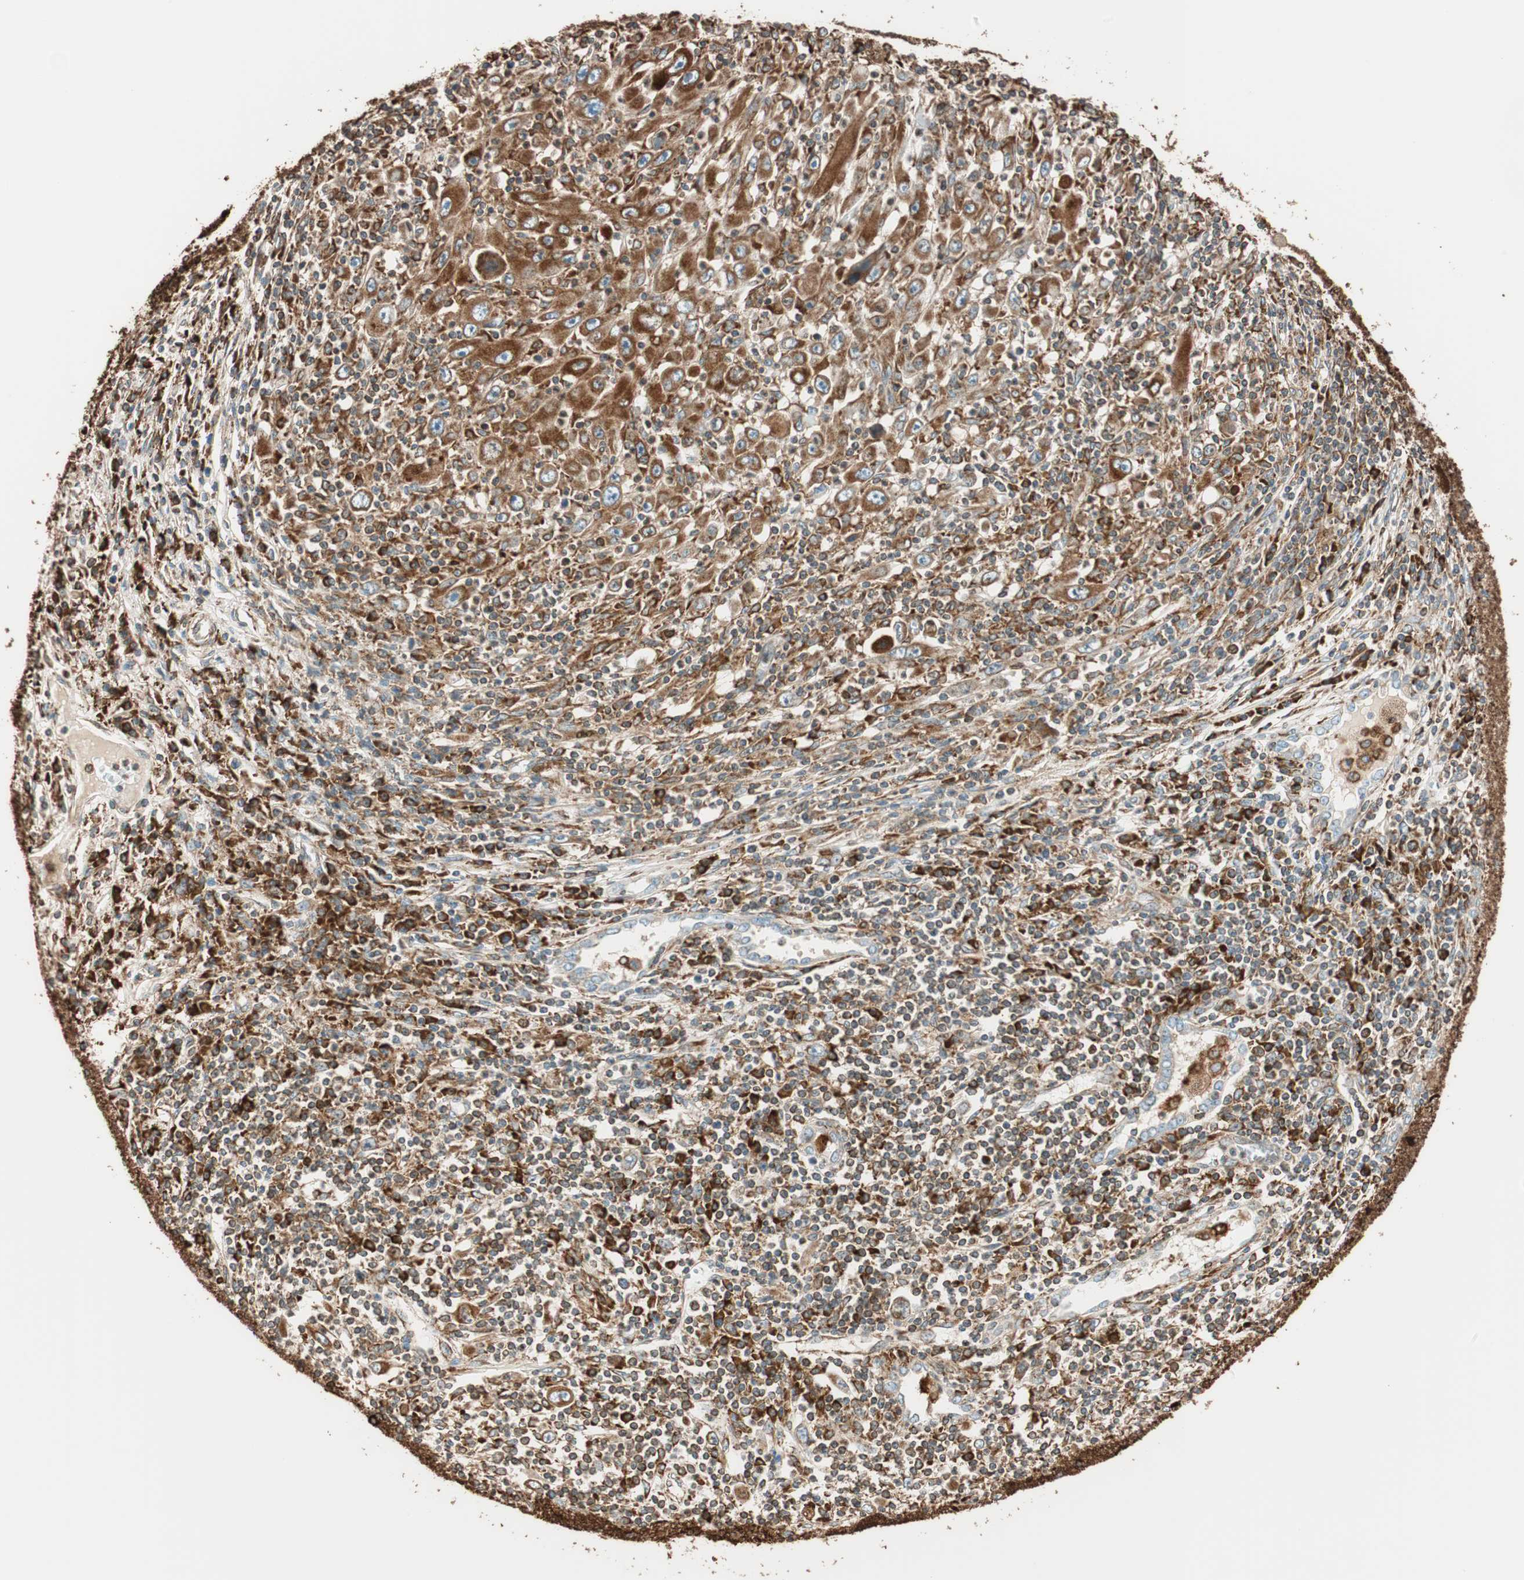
{"staining": {"intensity": "strong", "quantity": ">75%", "location": "cytoplasmic/membranous"}, "tissue": "melanoma", "cell_type": "Tumor cells", "image_type": "cancer", "snomed": [{"axis": "morphology", "description": "Malignant melanoma, Metastatic site"}, {"axis": "topography", "description": "Skin"}], "caption": "Melanoma stained with DAB immunohistochemistry exhibits high levels of strong cytoplasmic/membranous positivity in about >75% of tumor cells.", "gene": "PRKCSH", "patient": {"sex": "female", "age": 56}}